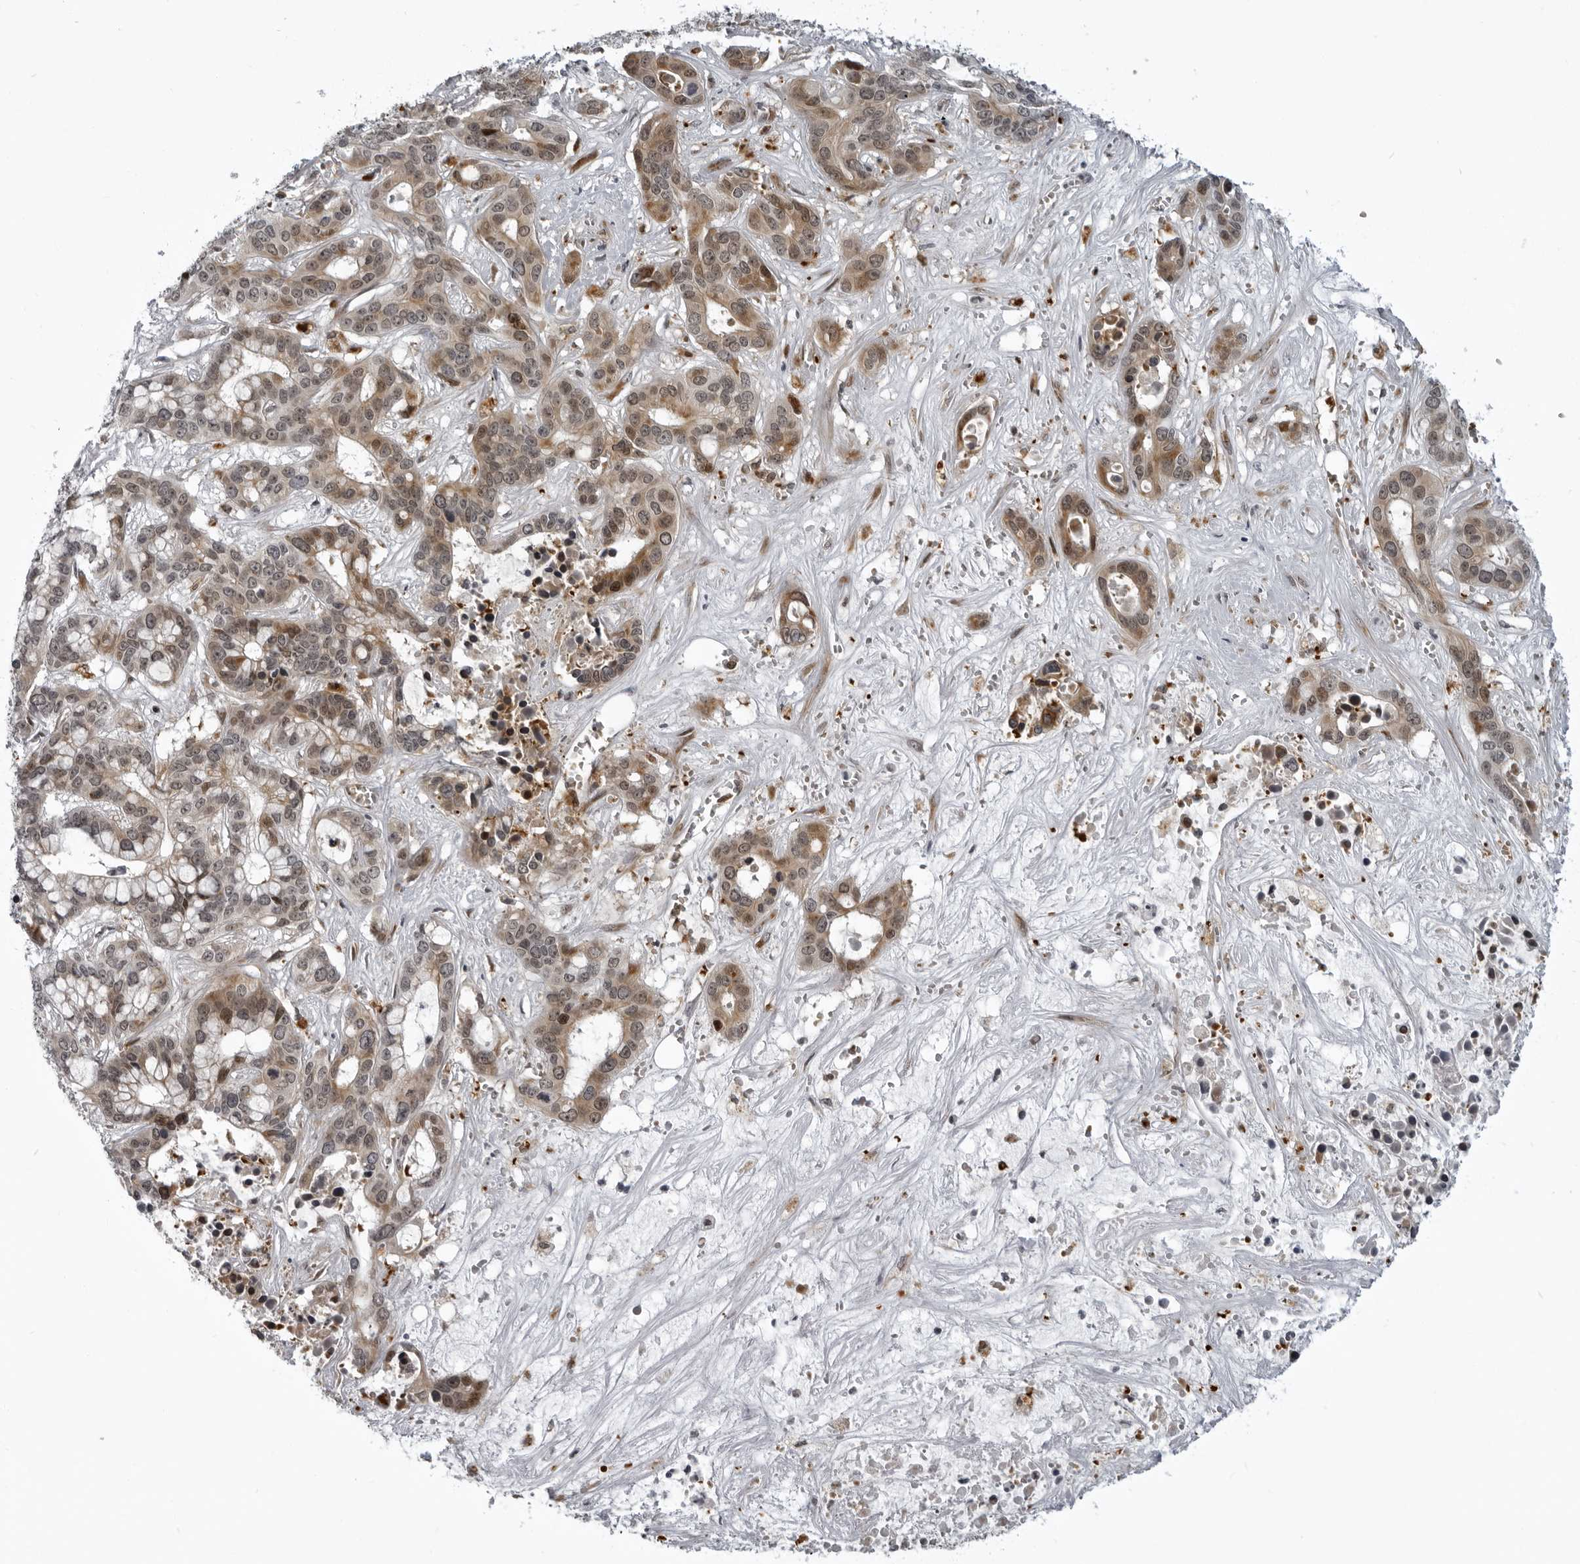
{"staining": {"intensity": "moderate", "quantity": ">75%", "location": "cytoplasmic/membranous"}, "tissue": "liver cancer", "cell_type": "Tumor cells", "image_type": "cancer", "snomed": [{"axis": "morphology", "description": "Cholangiocarcinoma"}, {"axis": "topography", "description": "Liver"}], "caption": "Brown immunohistochemical staining in liver cholangiocarcinoma reveals moderate cytoplasmic/membranous staining in approximately >75% of tumor cells.", "gene": "THOP1", "patient": {"sex": "female", "age": 65}}